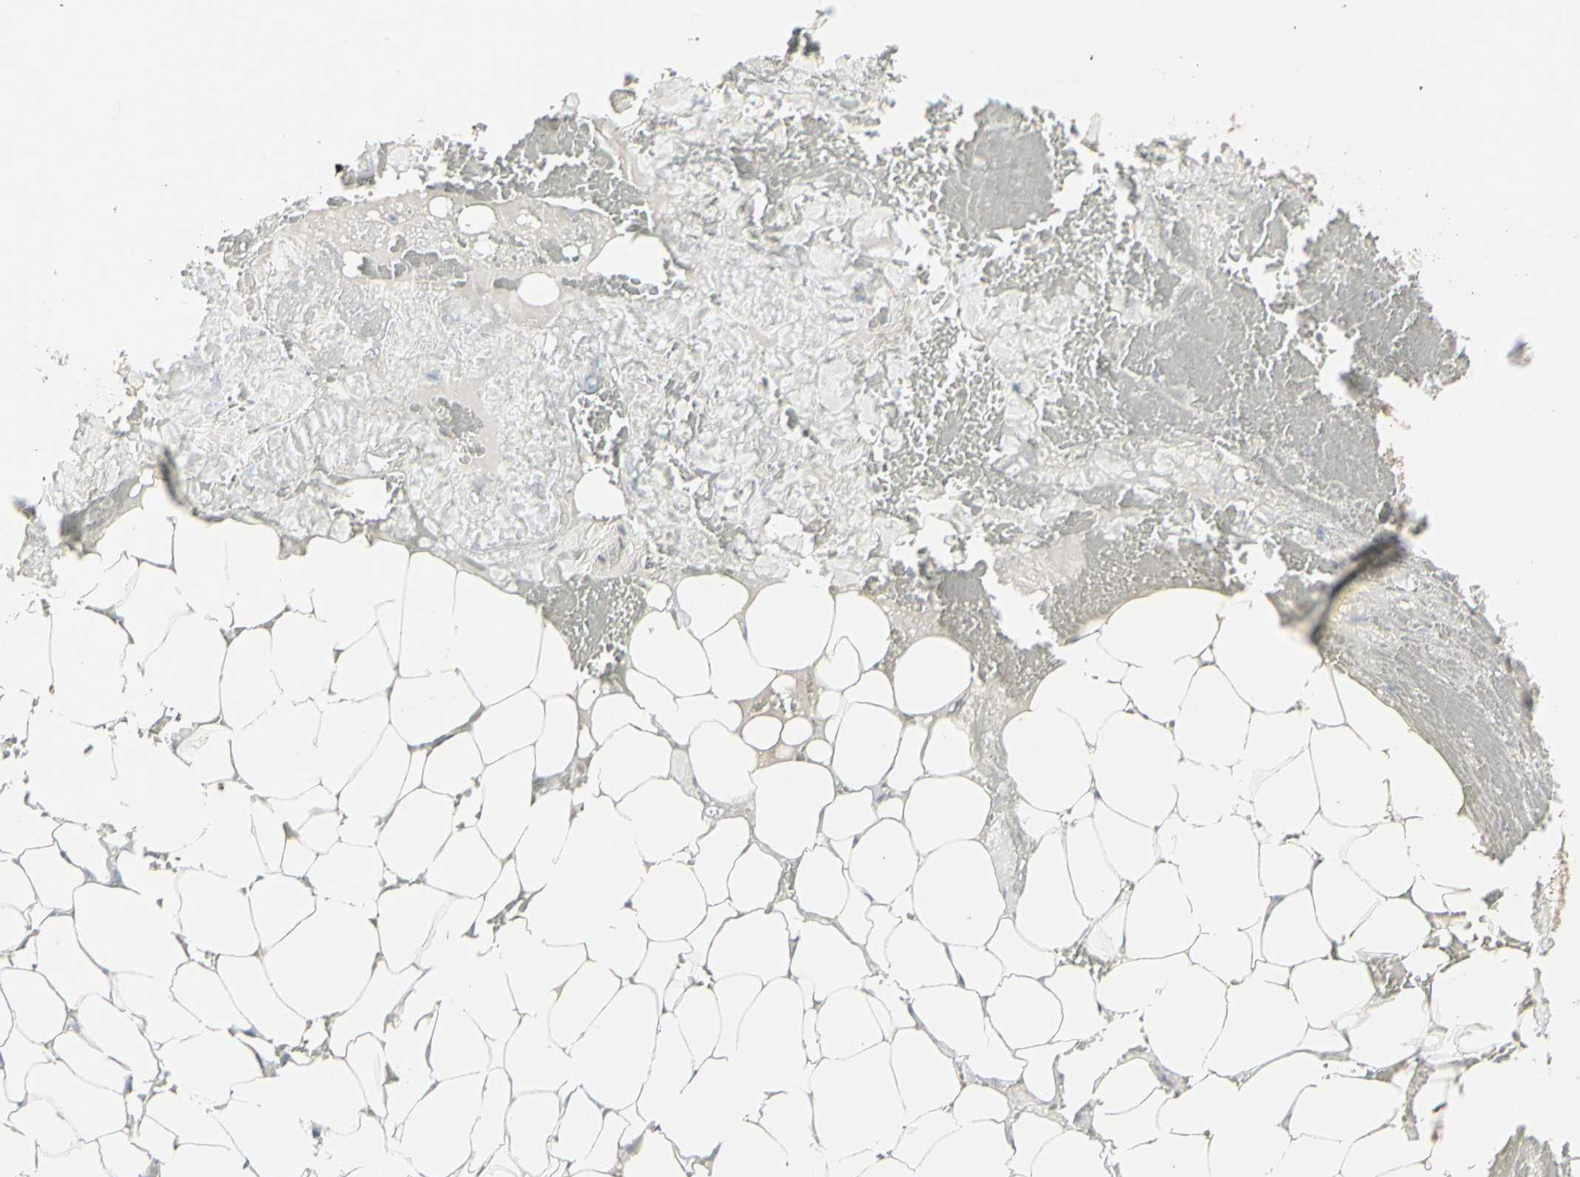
{"staining": {"intensity": "negative", "quantity": "none", "location": "none"}, "tissue": "adipose tissue", "cell_type": "Adipocytes", "image_type": "normal", "snomed": [{"axis": "morphology", "description": "Normal tissue, NOS"}, {"axis": "topography", "description": "Peripheral nerve tissue"}], "caption": "The histopathology image reveals no staining of adipocytes in normal adipose tissue. Brightfield microscopy of IHC stained with DAB (brown) and hematoxylin (blue), captured at high magnification.", "gene": "DMPK", "patient": {"sex": "male", "age": 70}}